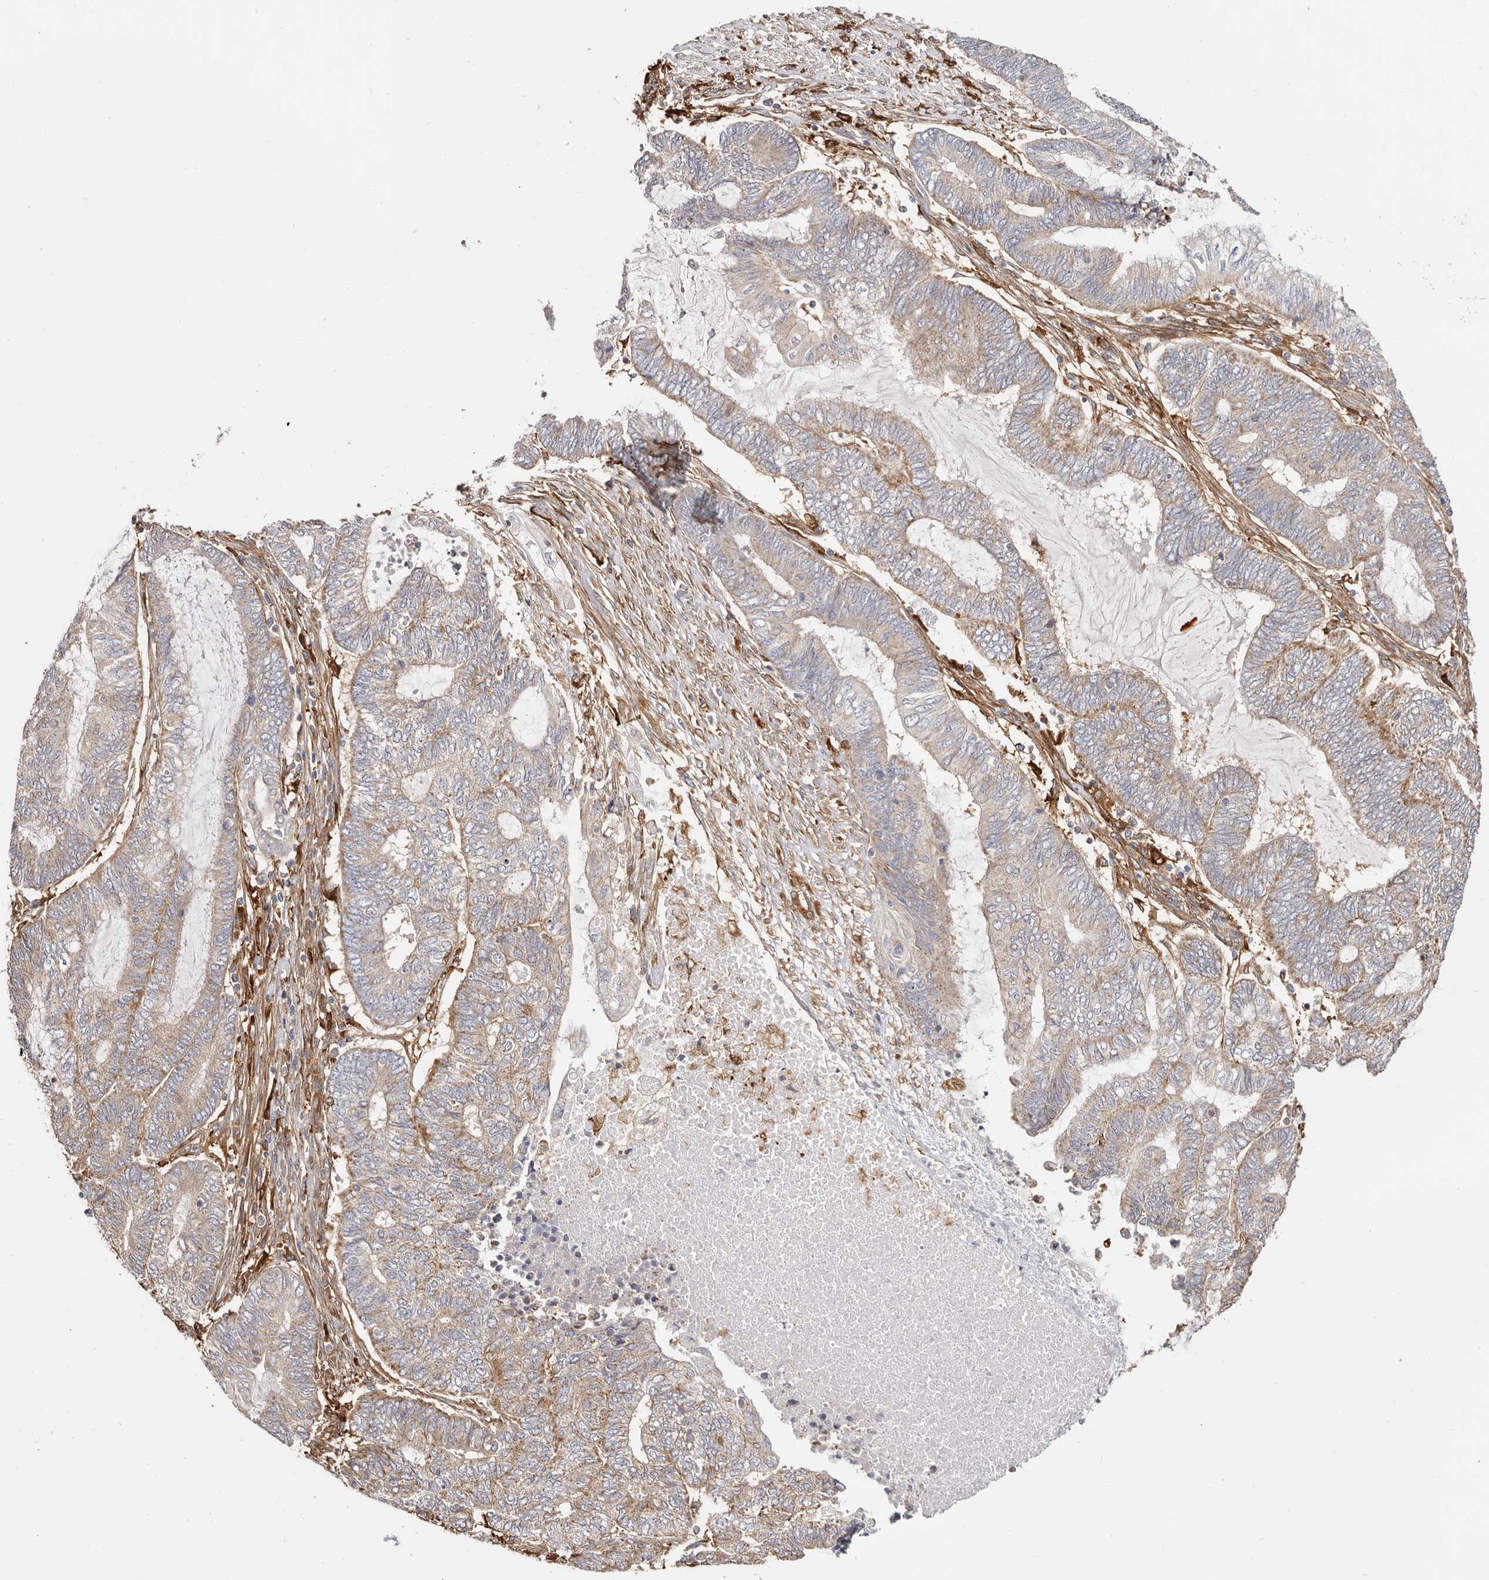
{"staining": {"intensity": "weak", "quantity": "25%-75%", "location": "cytoplasmic/membranous"}, "tissue": "endometrial cancer", "cell_type": "Tumor cells", "image_type": "cancer", "snomed": [{"axis": "morphology", "description": "Adenocarcinoma, NOS"}, {"axis": "topography", "description": "Uterus"}, {"axis": "topography", "description": "Endometrium"}], "caption": "Human endometrial cancer stained with a protein marker reveals weak staining in tumor cells.", "gene": "LAP3", "patient": {"sex": "female", "age": 70}}